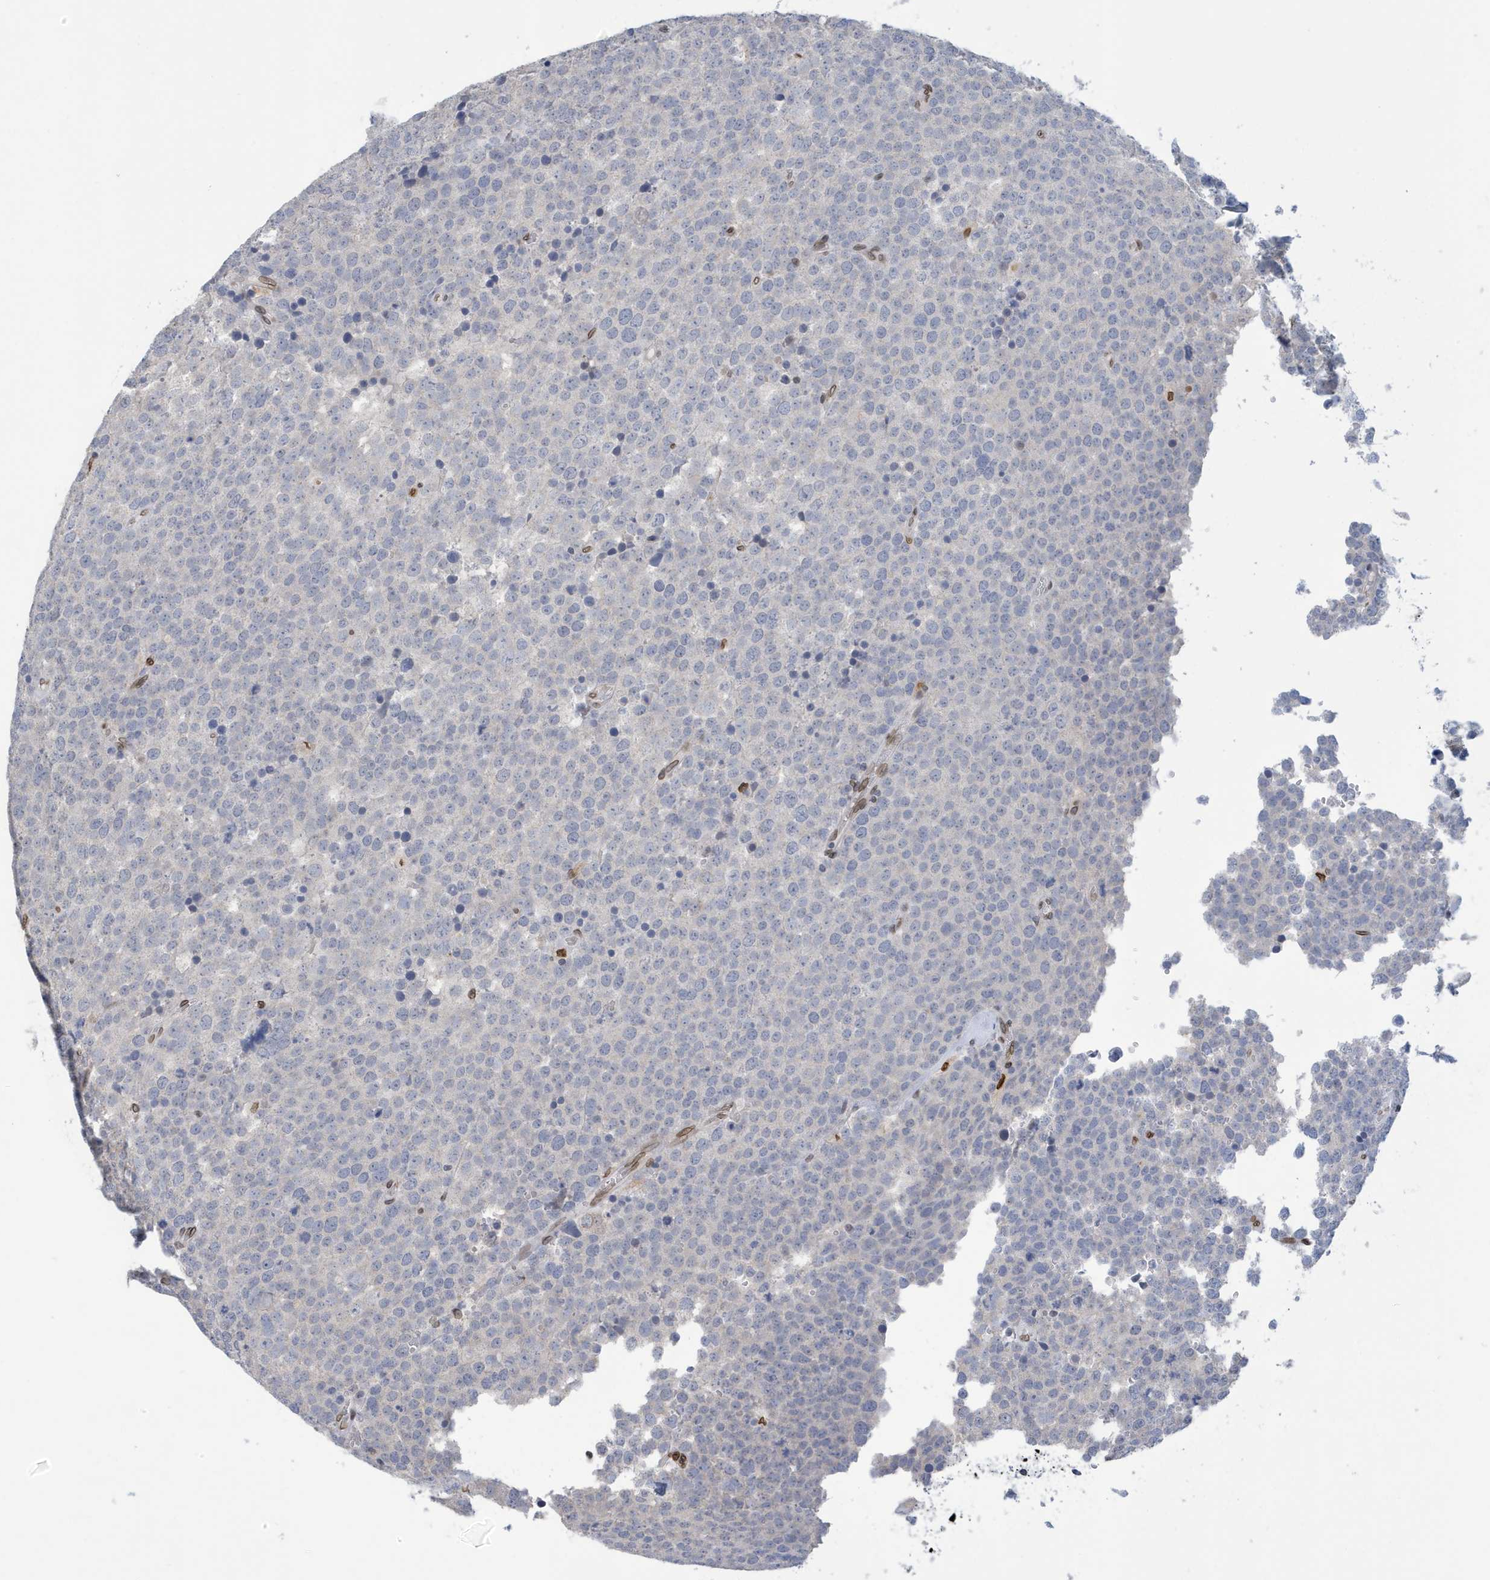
{"staining": {"intensity": "negative", "quantity": "none", "location": "none"}, "tissue": "testis cancer", "cell_type": "Tumor cells", "image_type": "cancer", "snomed": [{"axis": "morphology", "description": "Seminoma, NOS"}, {"axis": "topography", "description": "Testis"}], "caption": "Testis cancer was stained to show a protein in brown. There is no significant positivity in tumor cells.", "gene": "PCYT1A", "patient": {"sex": "male", "age": 71}}